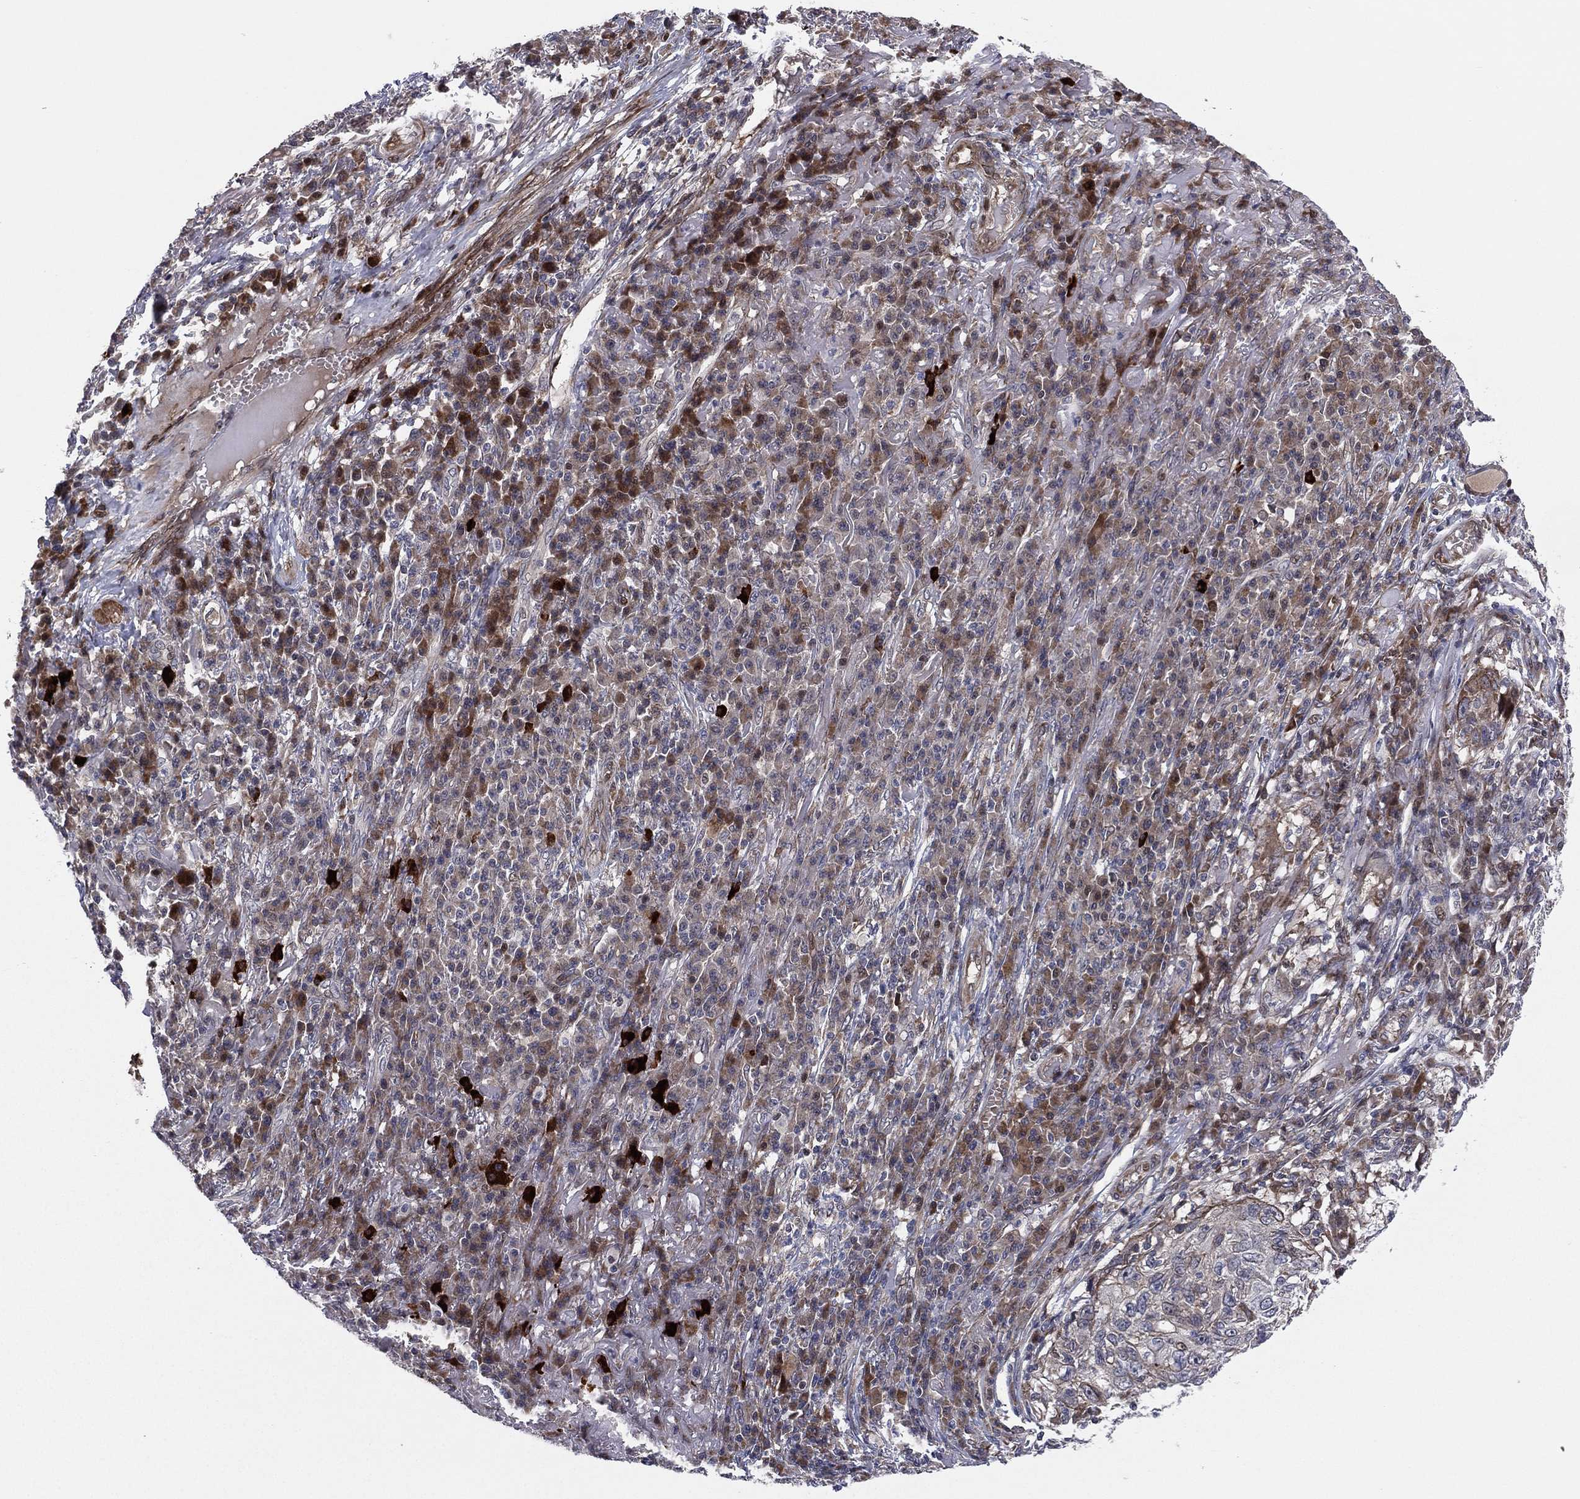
{"staining": {"intensity": "moderate", "quantity": "<25%", "location": "cytoplasmic/membranous"}, "tissue": "skin cancer", "cell_type": "Tumor cells", "image_type": "cancer", "snomed": [{"axis": "morphology", "description": "Squamous cell carcinoma, NOS"}, {"axis": "topography", "description": "Skin"}], "caption": "Moderate cytoplasmic/membranous protein positivity is appreciated in about <25% of tumor cells in skin cancer (squamous cell carcinoma).", "gene": "UTP14A", "patient": {"sex": "male", "age": 92}}